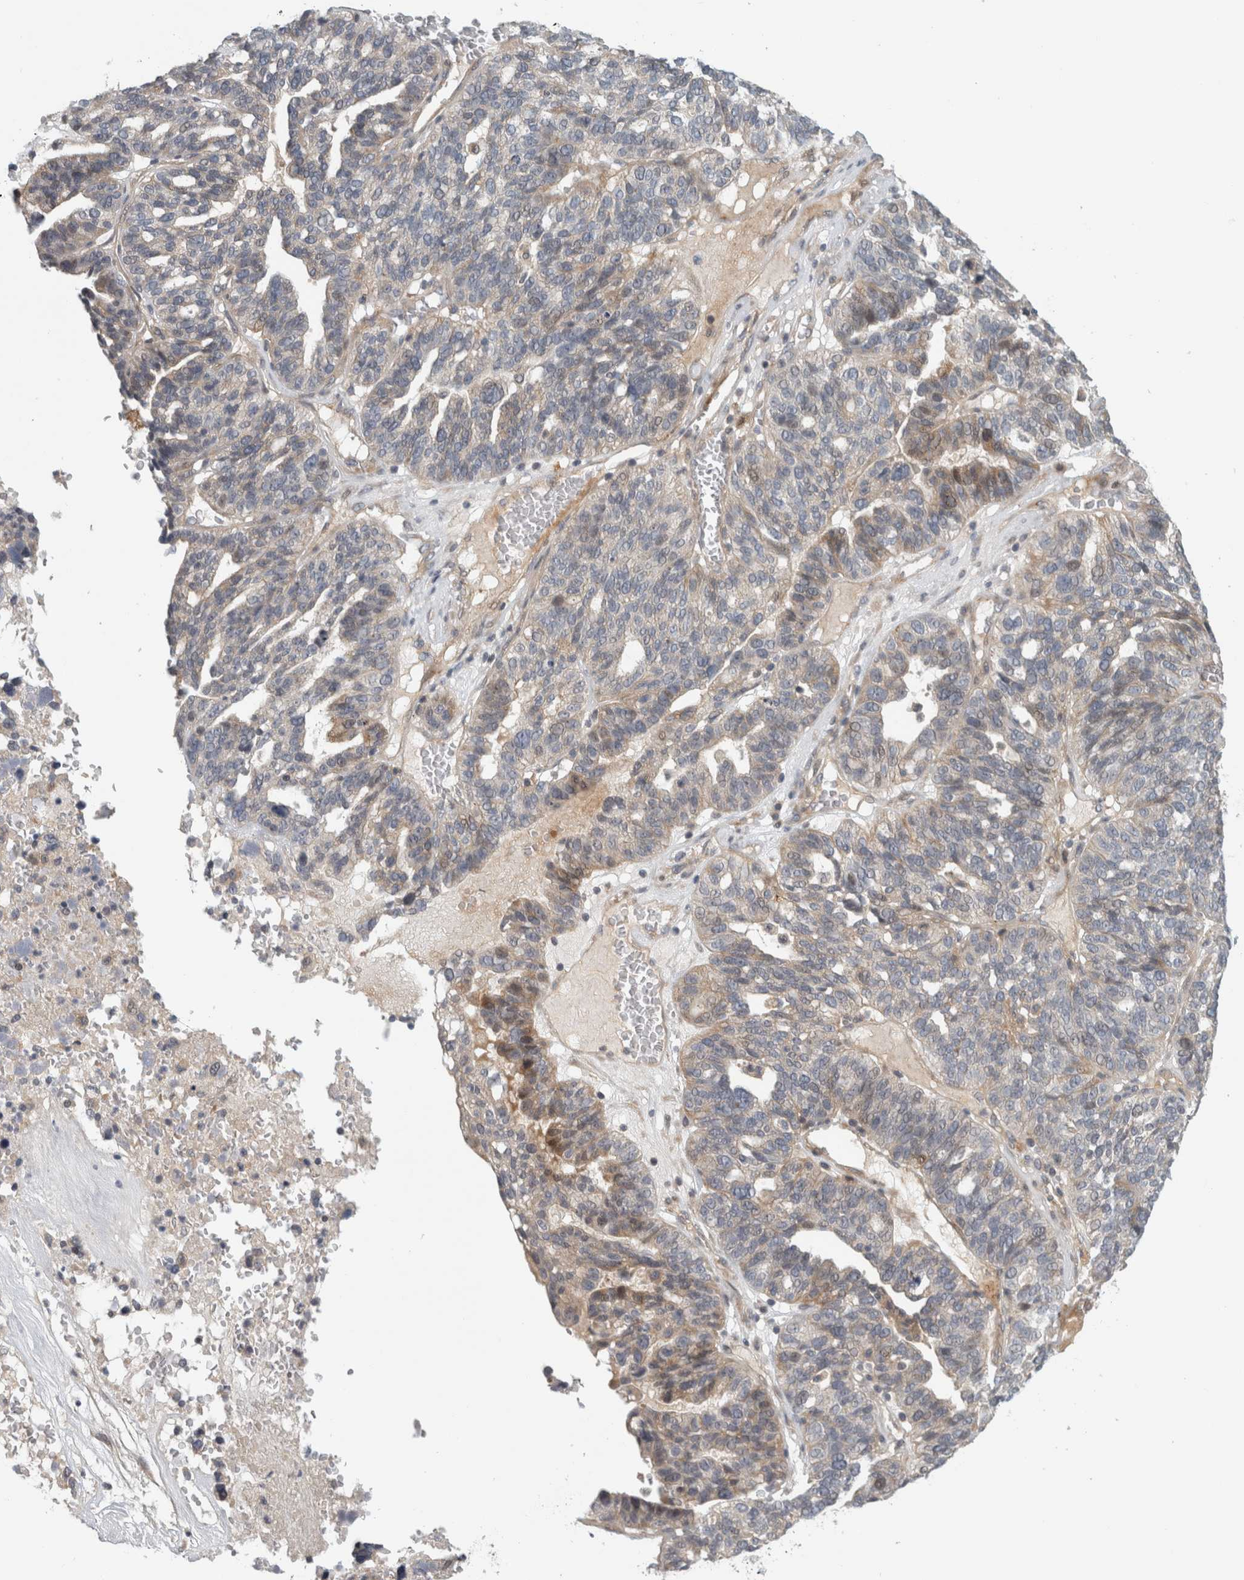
{"staining": {"intensity": "weak", "quantity": "<25%", "location": "cytoplasmic/membranous"}, "tissue": "ovarian cancer", "cell_type": "Tumor cells", "image_type": "cancer", "snomed": [{"axis": "morphology", "description": "Cystadenocarcinoma, serous, NOS"}, {"axis": "topography", "description": "Ovary"}], "caption": "Micrograph shows no protein positivity in tumor cells of ovarian cancer tissue.", "gene": "ZNF804B", "patient": {"sex": "female", "age": 59}}